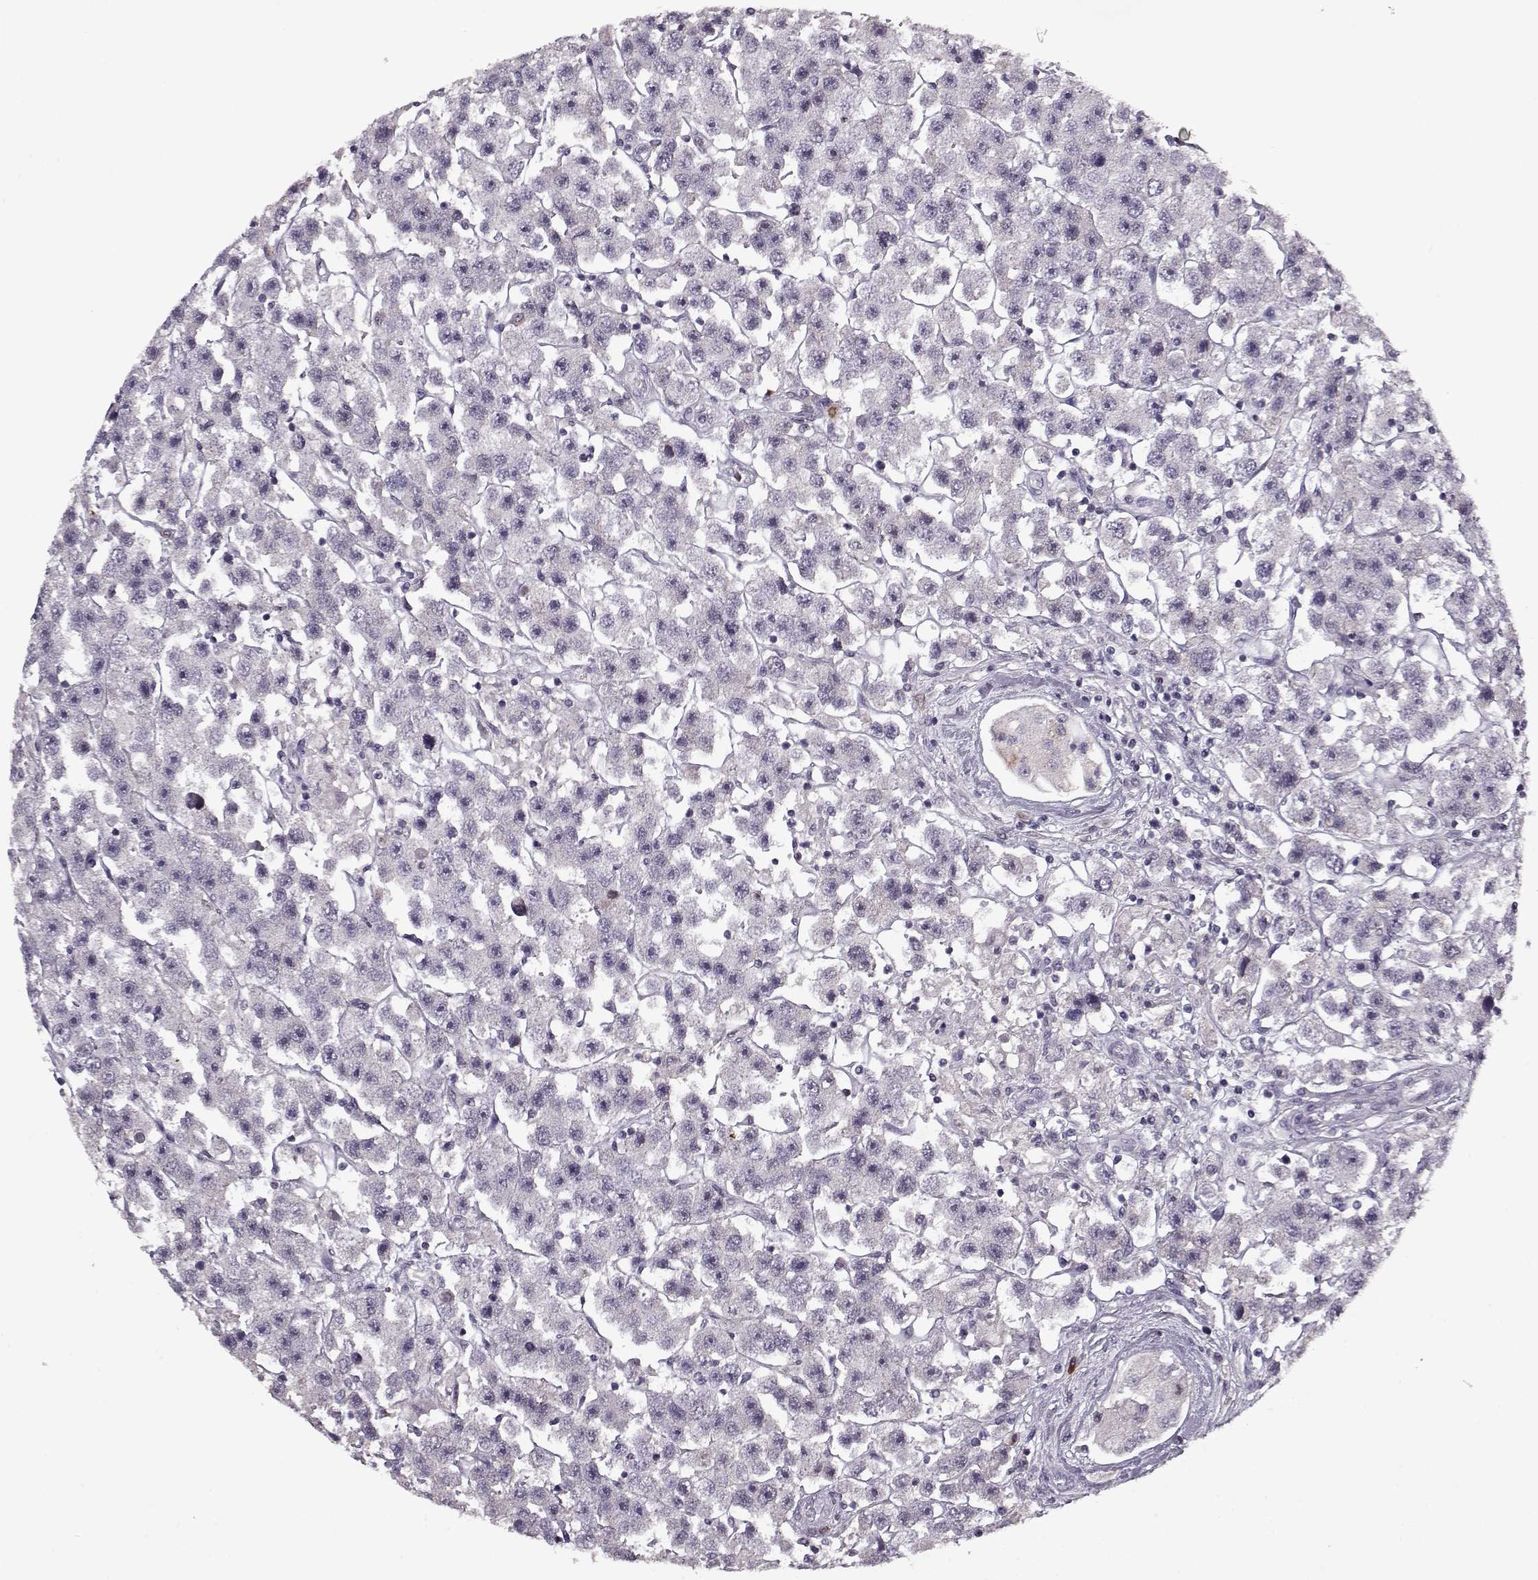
{"staining": {"intensity": "negative", "quantity": "none", "location": "none"}, "tissue": "testis cancer", "cell_type": "Tumor cells", "image_type": "cancer", "snomed": [{"axis": "morphology", "description": "Seminoma, NOS"}, {"axis": "topography", "description": "Testis"}], "caption": "This is a micrograph of immunohistochemistry staining of seminoma (testis), which shows no staining in tumor cells. (DAB IHC, high magnification).", "gene": "KRT9", "patient": {"sex": "male", "age": 45}}